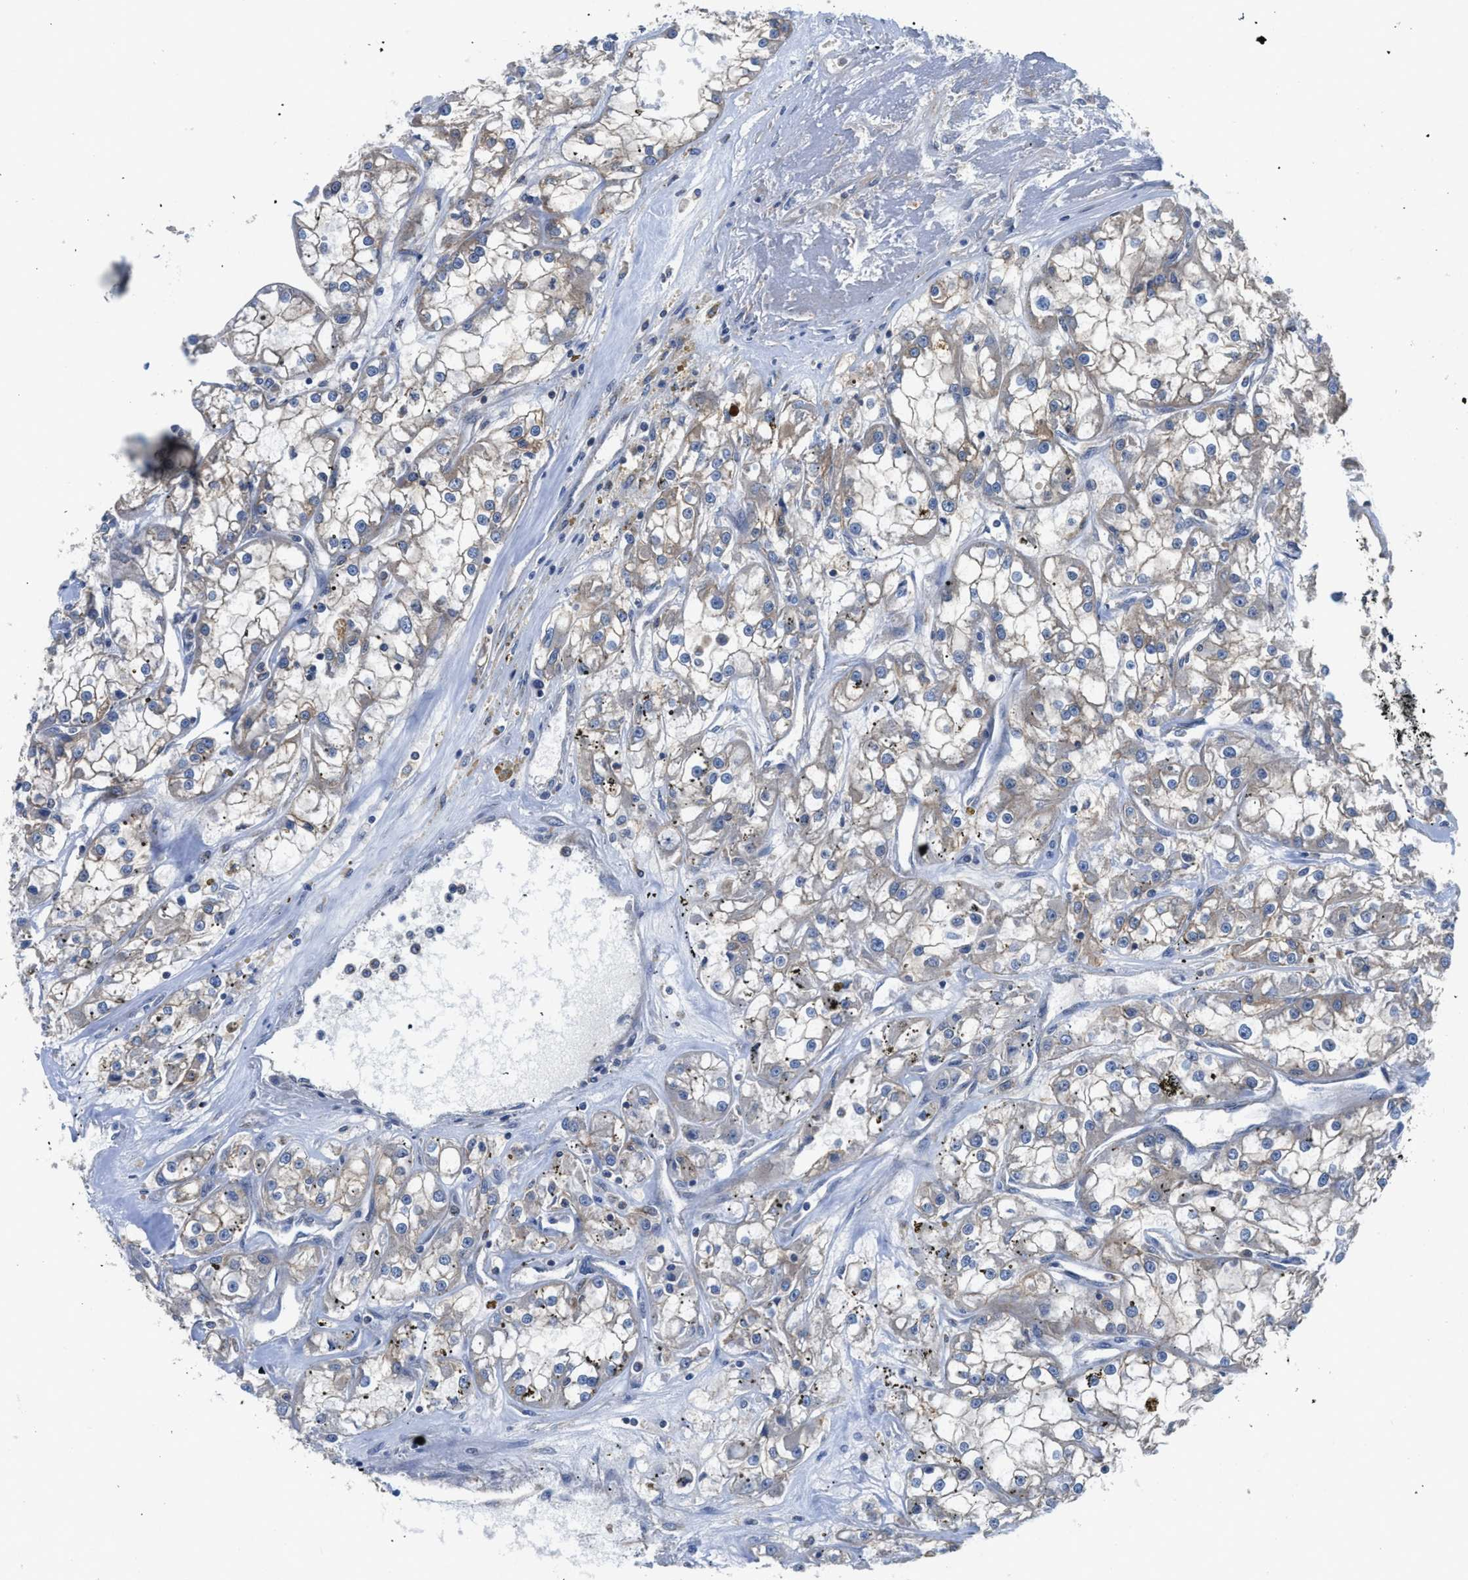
{"staining": {"intensity": "negative", "quantity": "none", "location": "none"}, "tissue": "renal cancer", "cell_type": "Tumor cells", "image_type": "cancer", "snomed": [{"axis": "morphology", "description": "Adenocarcinoma, NOS"}, {"axis": "topography", "description": "Kidney"}], "caption": "Immunohistochemistry histopathology image of neoplastic tissue: renal cancer stained with DAB displays no significant protein staining in tumor cells.", "gene": "PANX1", "patient": {"sex": "female", "age": 52}}